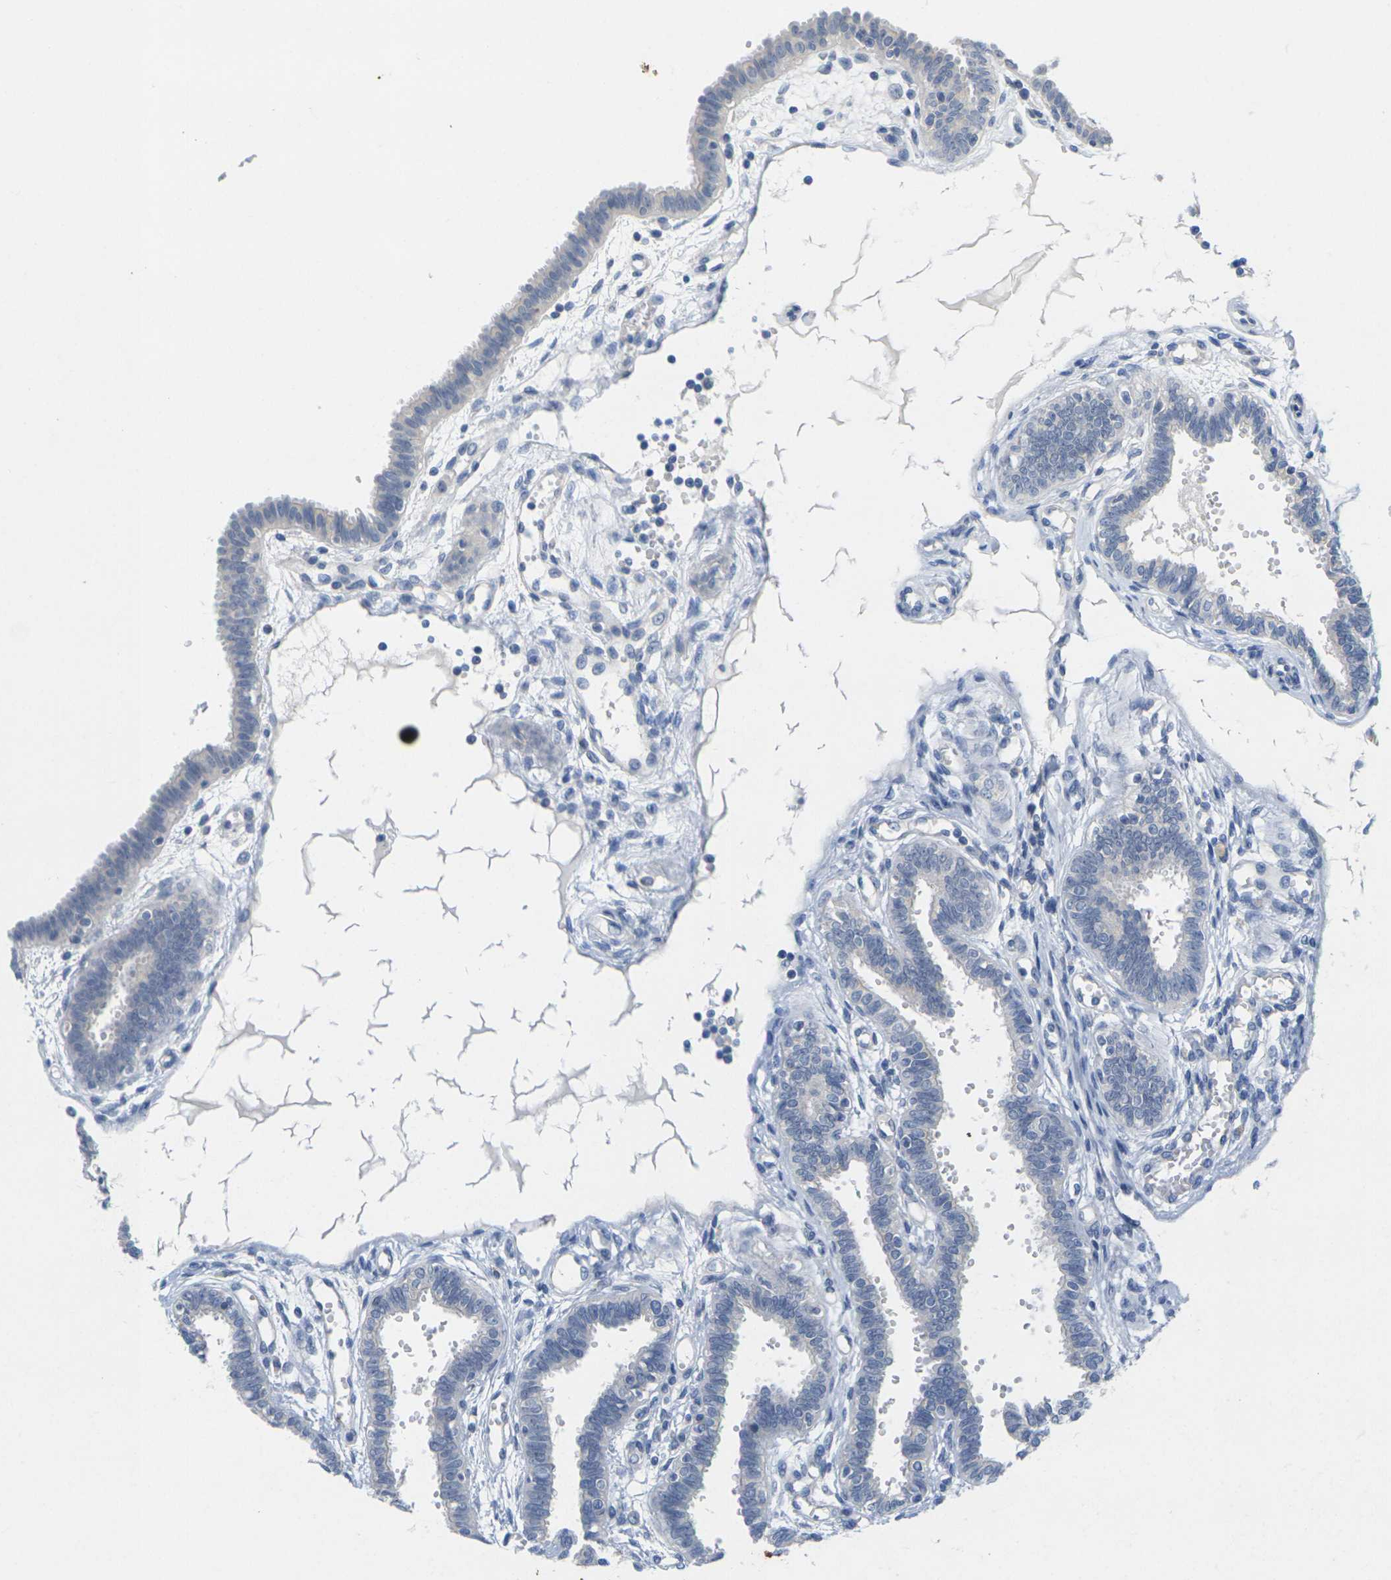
{"staining": {"intensity": "negative", "quantity": "none", "location": "none"}, "tissue": "fallopian tube", "cell_type": "Glandular cells", "image_type": "normal", "snomed": [{"axis": "morphology", "description": "Normal tissue, NOS"}, {"axis": "topography", "description": "Fallopian tube"}], "caption": "The image exhibits no significant positivity in glandular cells of fallopian tube. (Immunohistochemistry, brightfield microscopy, high magnification).", "gene": "TNNI3", "patient": {"sex": "female", "age": 32}}